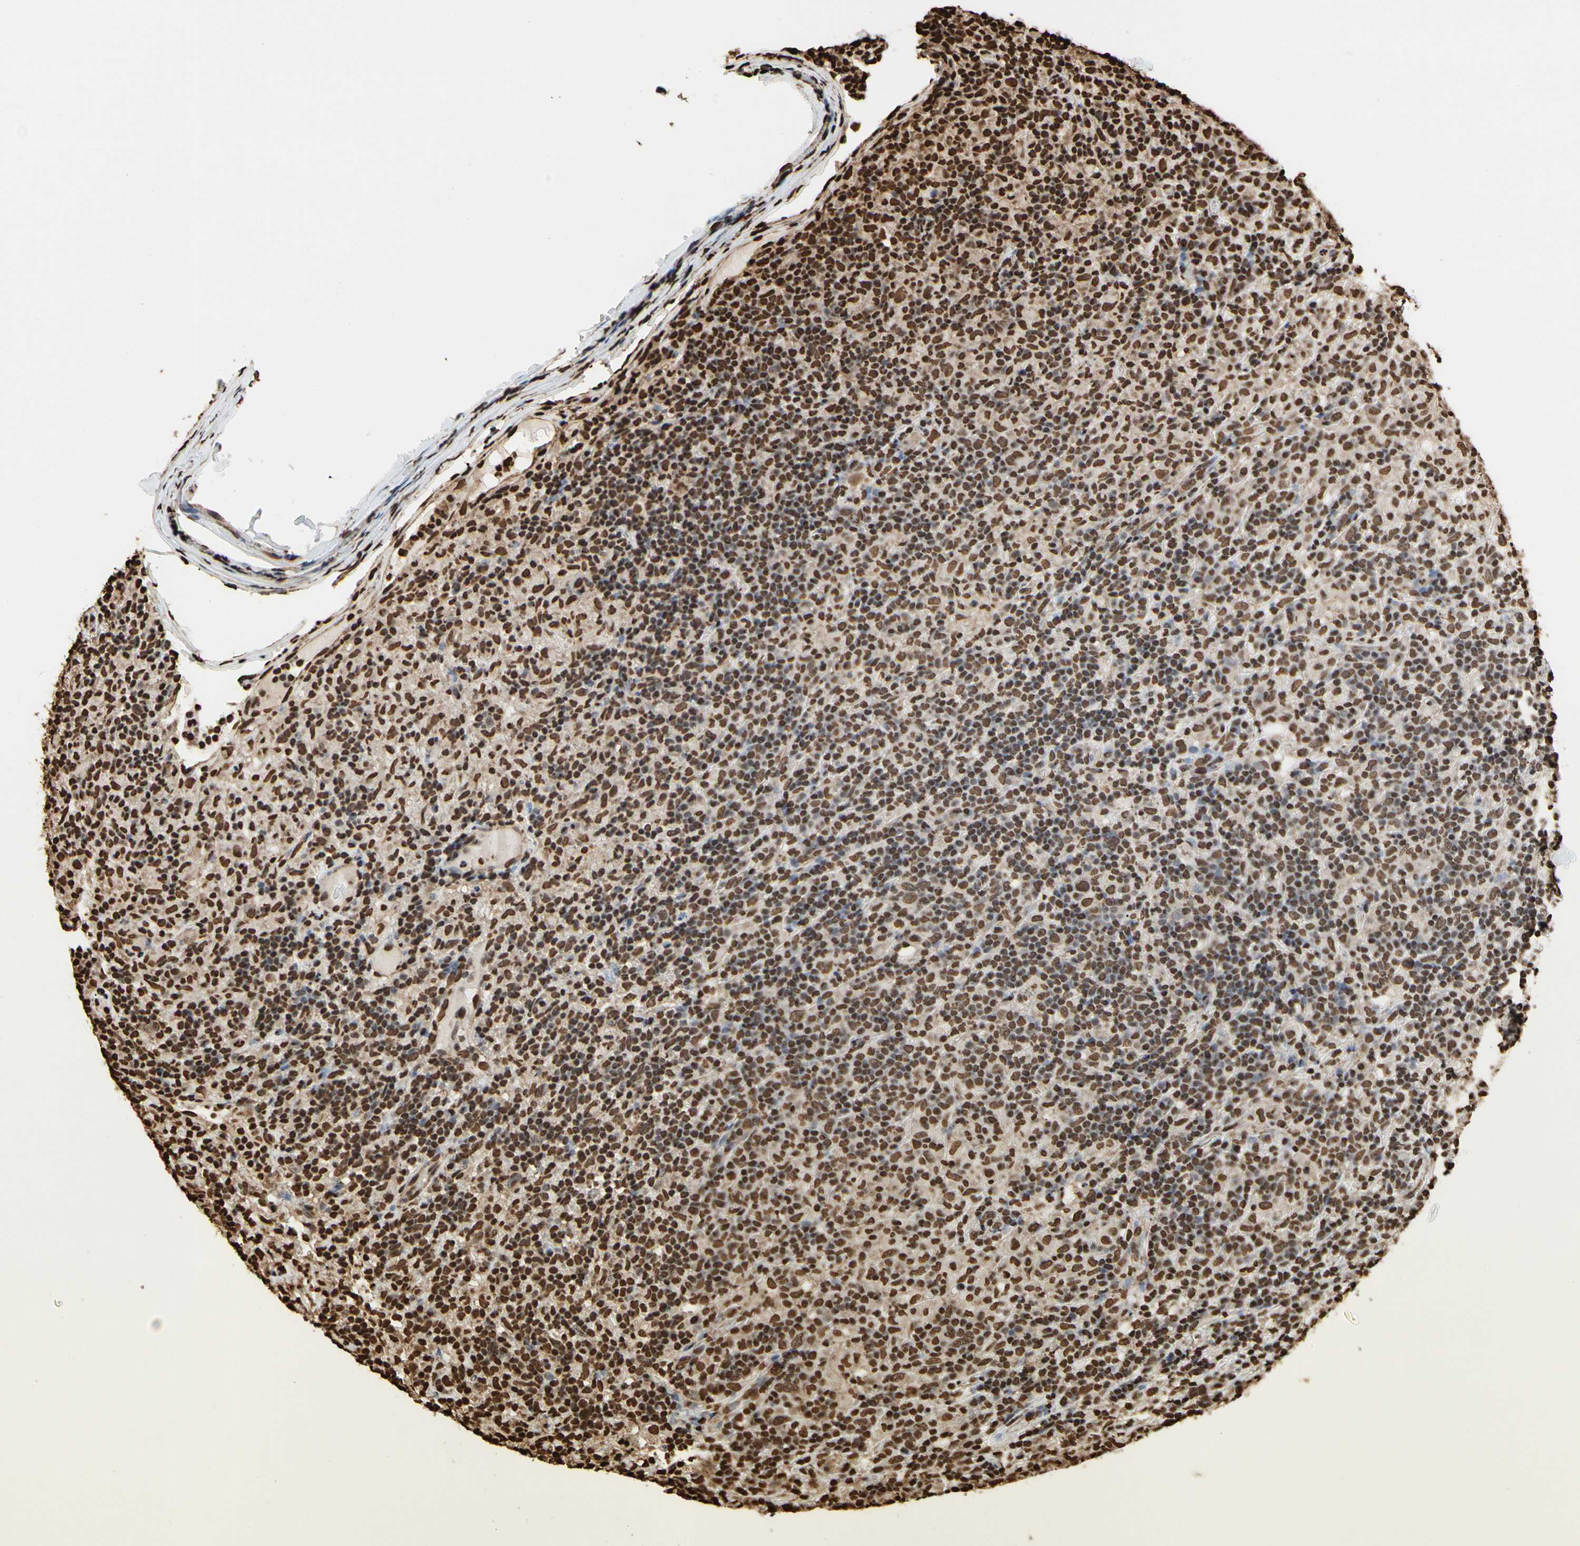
{"staining": {"intensity": "moderate", "quantity": ">75%", "location": "nuclear"}, "tissue": "lymphoma", "cell_type": "Tumor cells", "image_type": "cancer", "snomed": [{"axis": "morphology", "description": "Hodgkin's disease, NOS"}, {"axis": "topography", "description": "Lymph node"}], "caption": "IHC photomicrograph of human Hodgkin's disease stained for a protein (brown), which displays medium levels of moderate nuclear expression in approximately >75% of tumor cells.", "gene": "HNRNPK", "patient": {"sex": "male", "age": 70}}